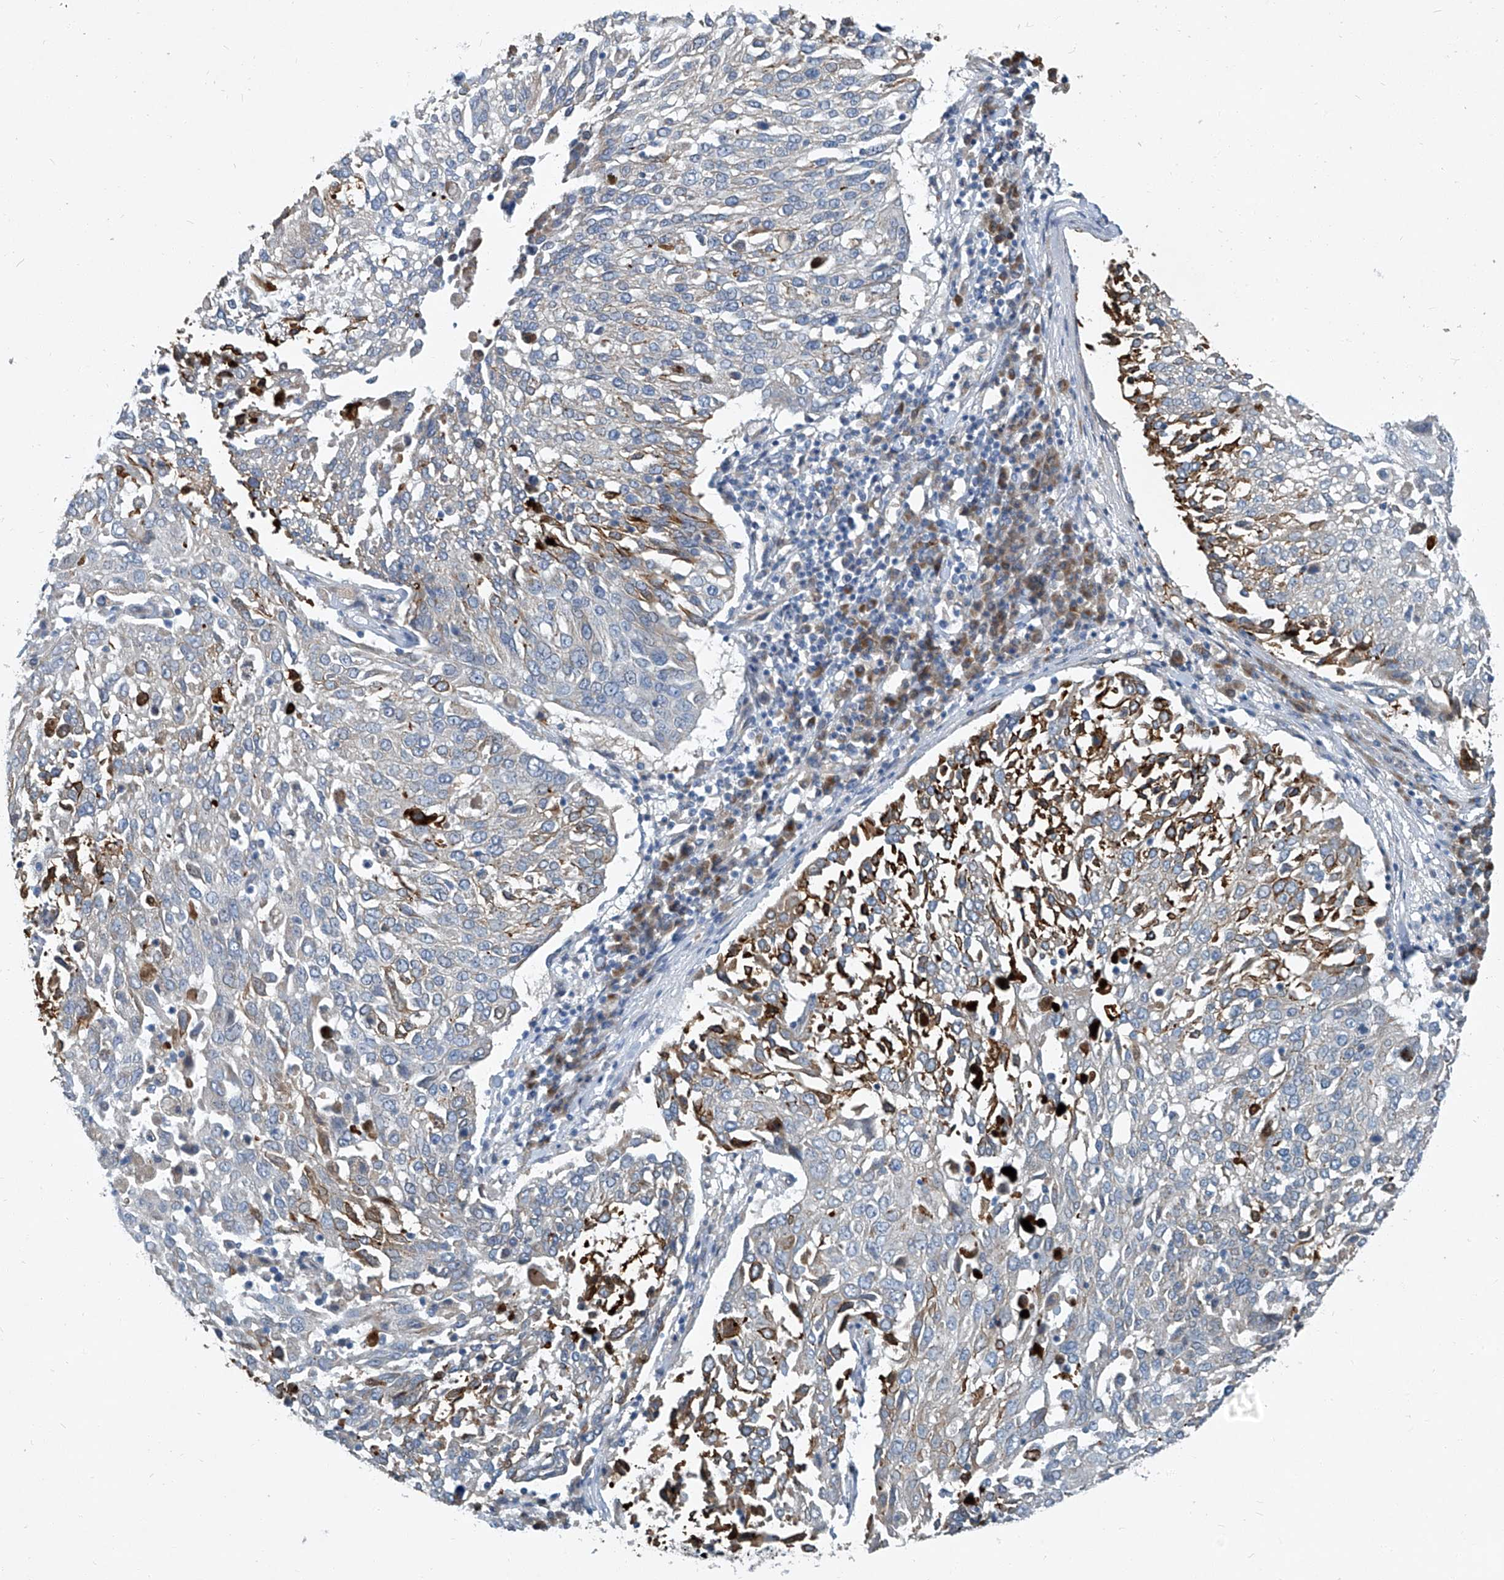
{"staining": {"intensity": "moderate", "quantity": "25%-75%", "location": "cytoplasmic/membranous"}, "tissue": "lung cancer", "cell_type": "Tumor cells", "image_type": "cancer", "snomed": [{"axis": "morphology", "description": "Squamous cell carcinoma, NOS"}, {"axis": "topography", "description": "Lung"}], "caption": "The histopathology image shows a brown stain indicating the presence of a protein in the cytoplasmic/membranous of tumor cells in lung cancer (squamous cell carcinoma). The staining was performed using DAB (3,3'-diaminobenzidine), with brown indicating positive protein expression. Nuclei are stained blue with hematoxylin.", "gene": "SLC26A11", "patient": {"sex": "male", "age": 65}}